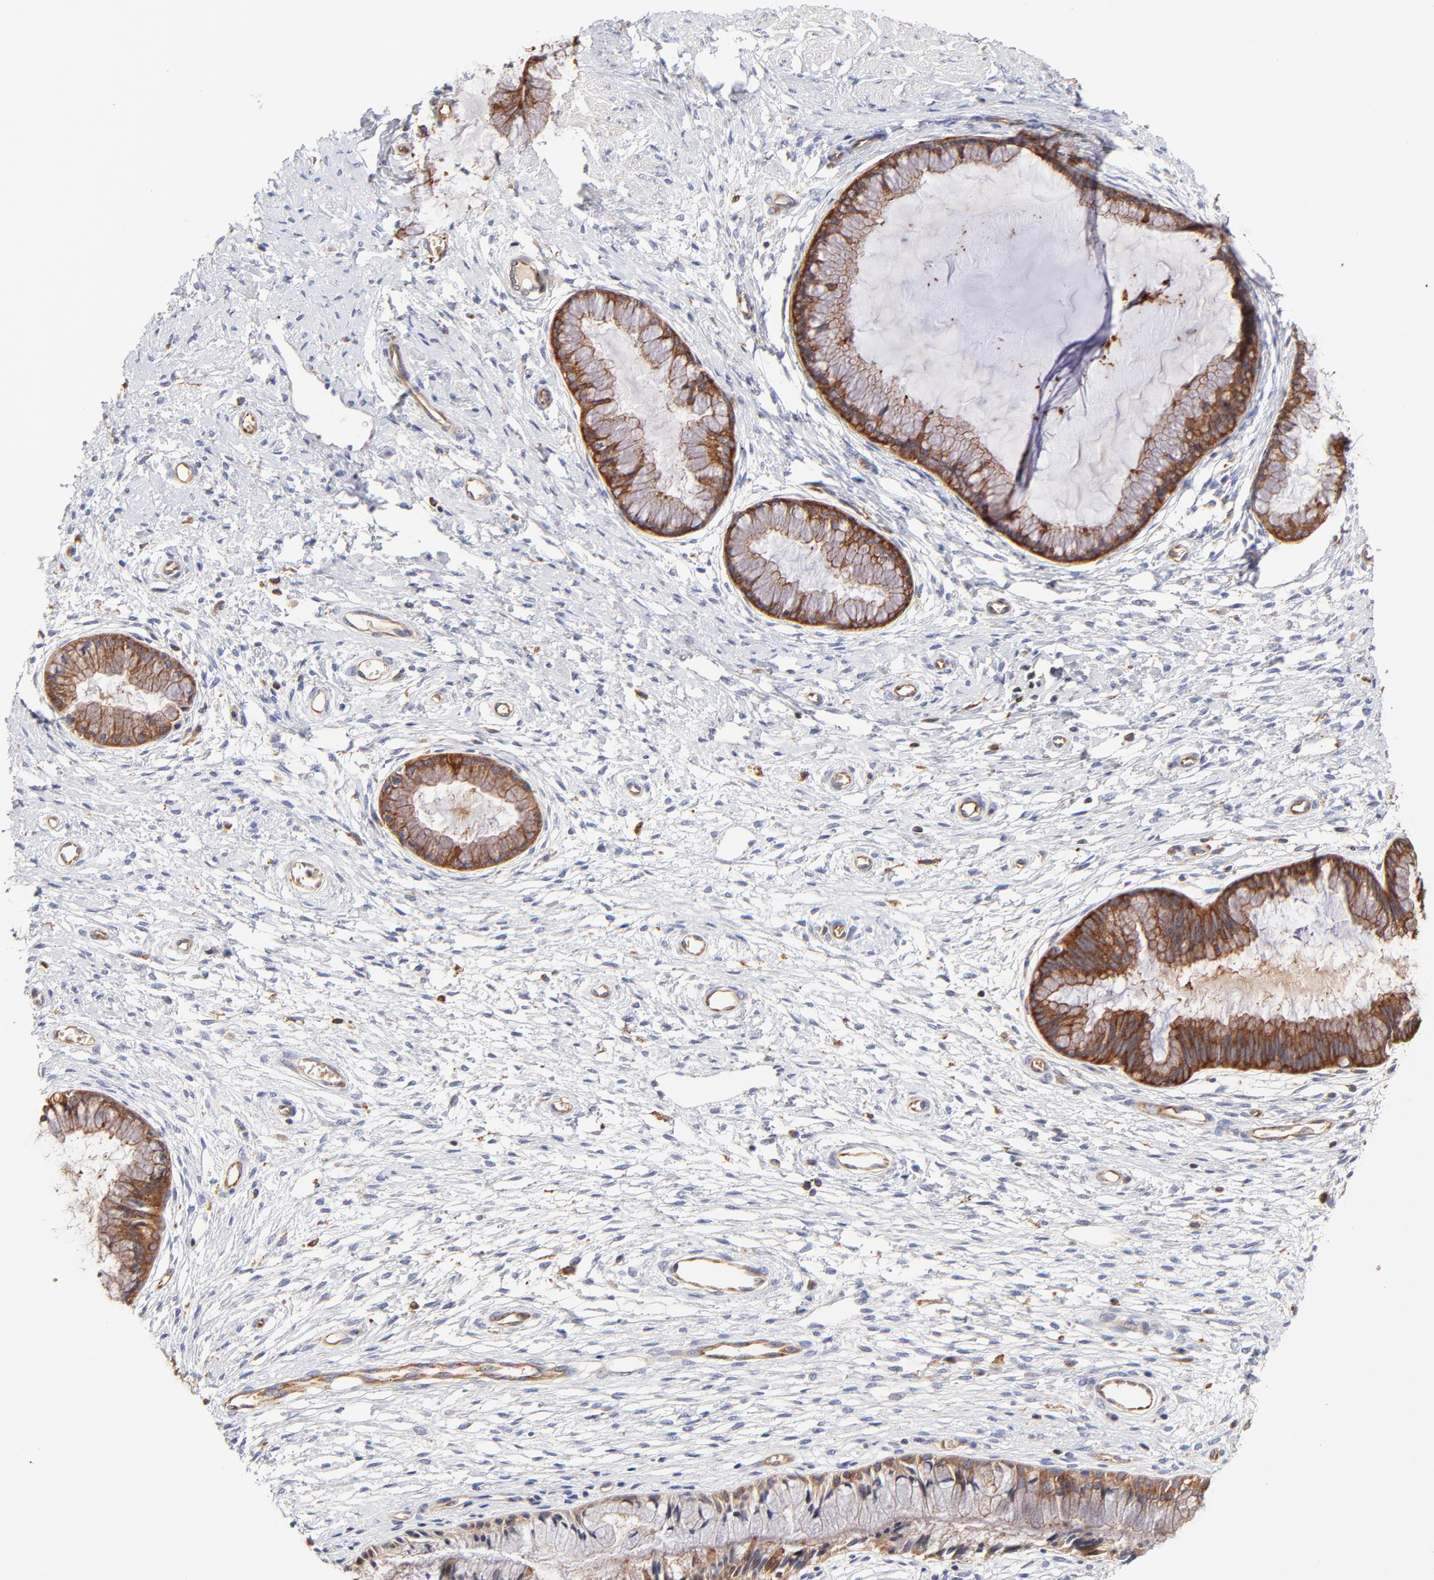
{"staining": {"intensity": "strong", "quantity": ">75%", "location": "cytoplasmic/membranous"}, "tissue": "cervix", "cell_type": "Glandular cells", "image_type": "normal", "snomed": [{"axis": "morphology", "description": "Normal tissue, NOS"}, {"axis": "topography", "description": "Cervix"}], "caption": "The immunohistochemical stain highlights strong cytoplasmic/membranous expression in glandular cells of unremarkable cervix. The protein is shown in brown color, while the nuclei are stained blue.", "gene": "CD2AP", "patient": {"sex": "female", "age": 27}}